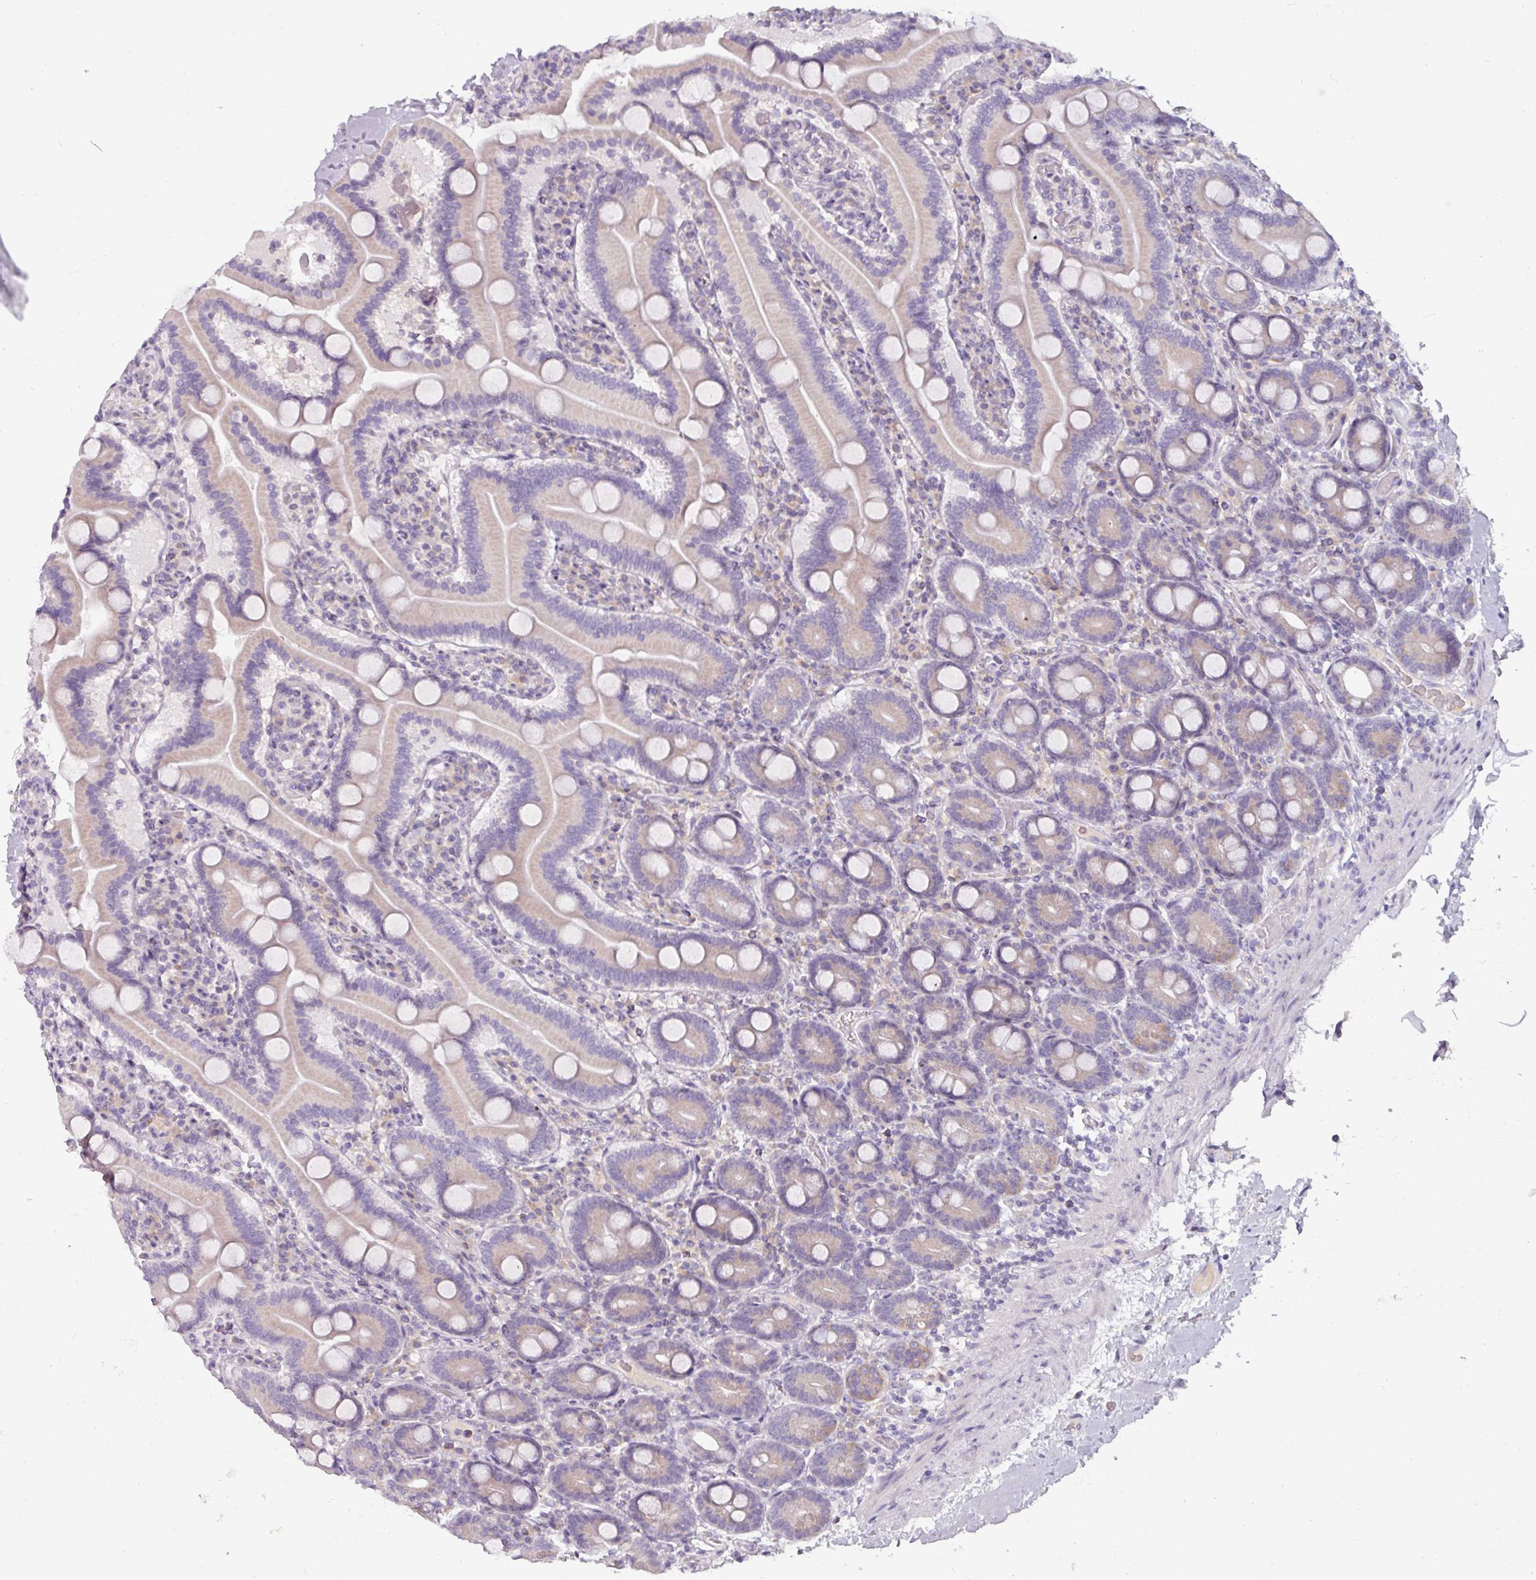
{"staining": {"intensity": "weak", "quantity": "<25%", "location": "cytoplasmic/membranous"}, "tissue": "duodenum", "cell_type": "Glandular cells", "image_type": "normal", "snomed": [{"axis": "morphology", "description": "Normal tissue, NOS"}, {"axis": "topography", "description": "Duodenum"}], "caption": "Glandular cells show no significant expression in normal duodenum. Nuclei are stained in blue.", "gene": "SMIM11", "patient": {"sex": "male", "age": 55}}